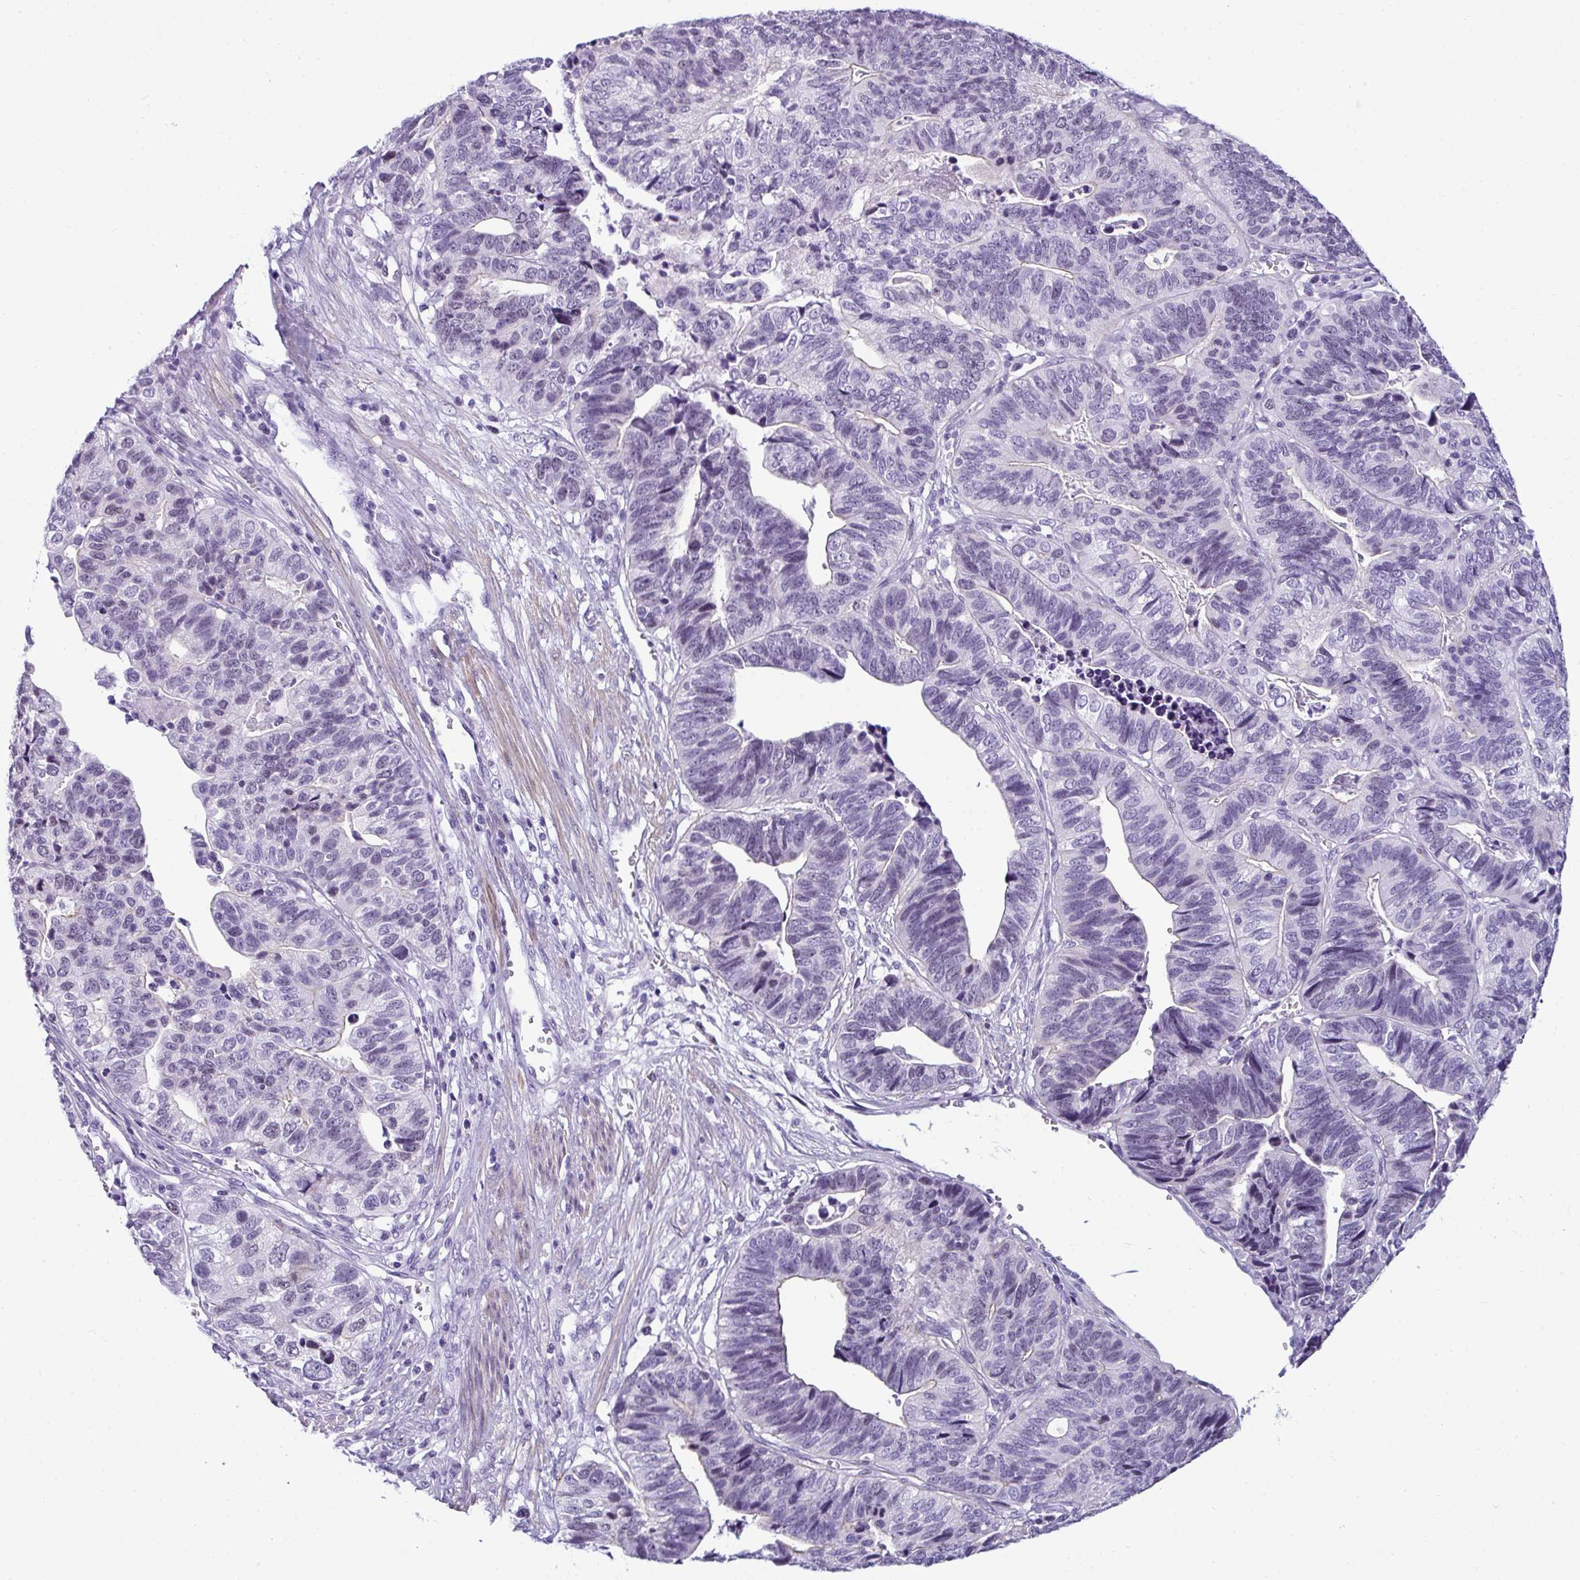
{"staining": {"intensity": "negative", "quantity": "none", "location": "none"}, "tissue": "stomach cancer", "cell_type": "Tumor cells", "image_type": "cancer", "snomed": [{"axis": "morphology", "description": "Adenocarcinoma, NOS"}, {"axis": "topography", "description": "Stomach, upper"}], "caption": "IHC of human stomach cancer displays no expression in tumor cells. The staining was performed using DAB to visualize the protein expression in brown, while the nuclei were stained in blue with hematoxylin (Magnification: 20x).", "gene": "SUZ12", "patient": {"sex": "female", "age": 67}}